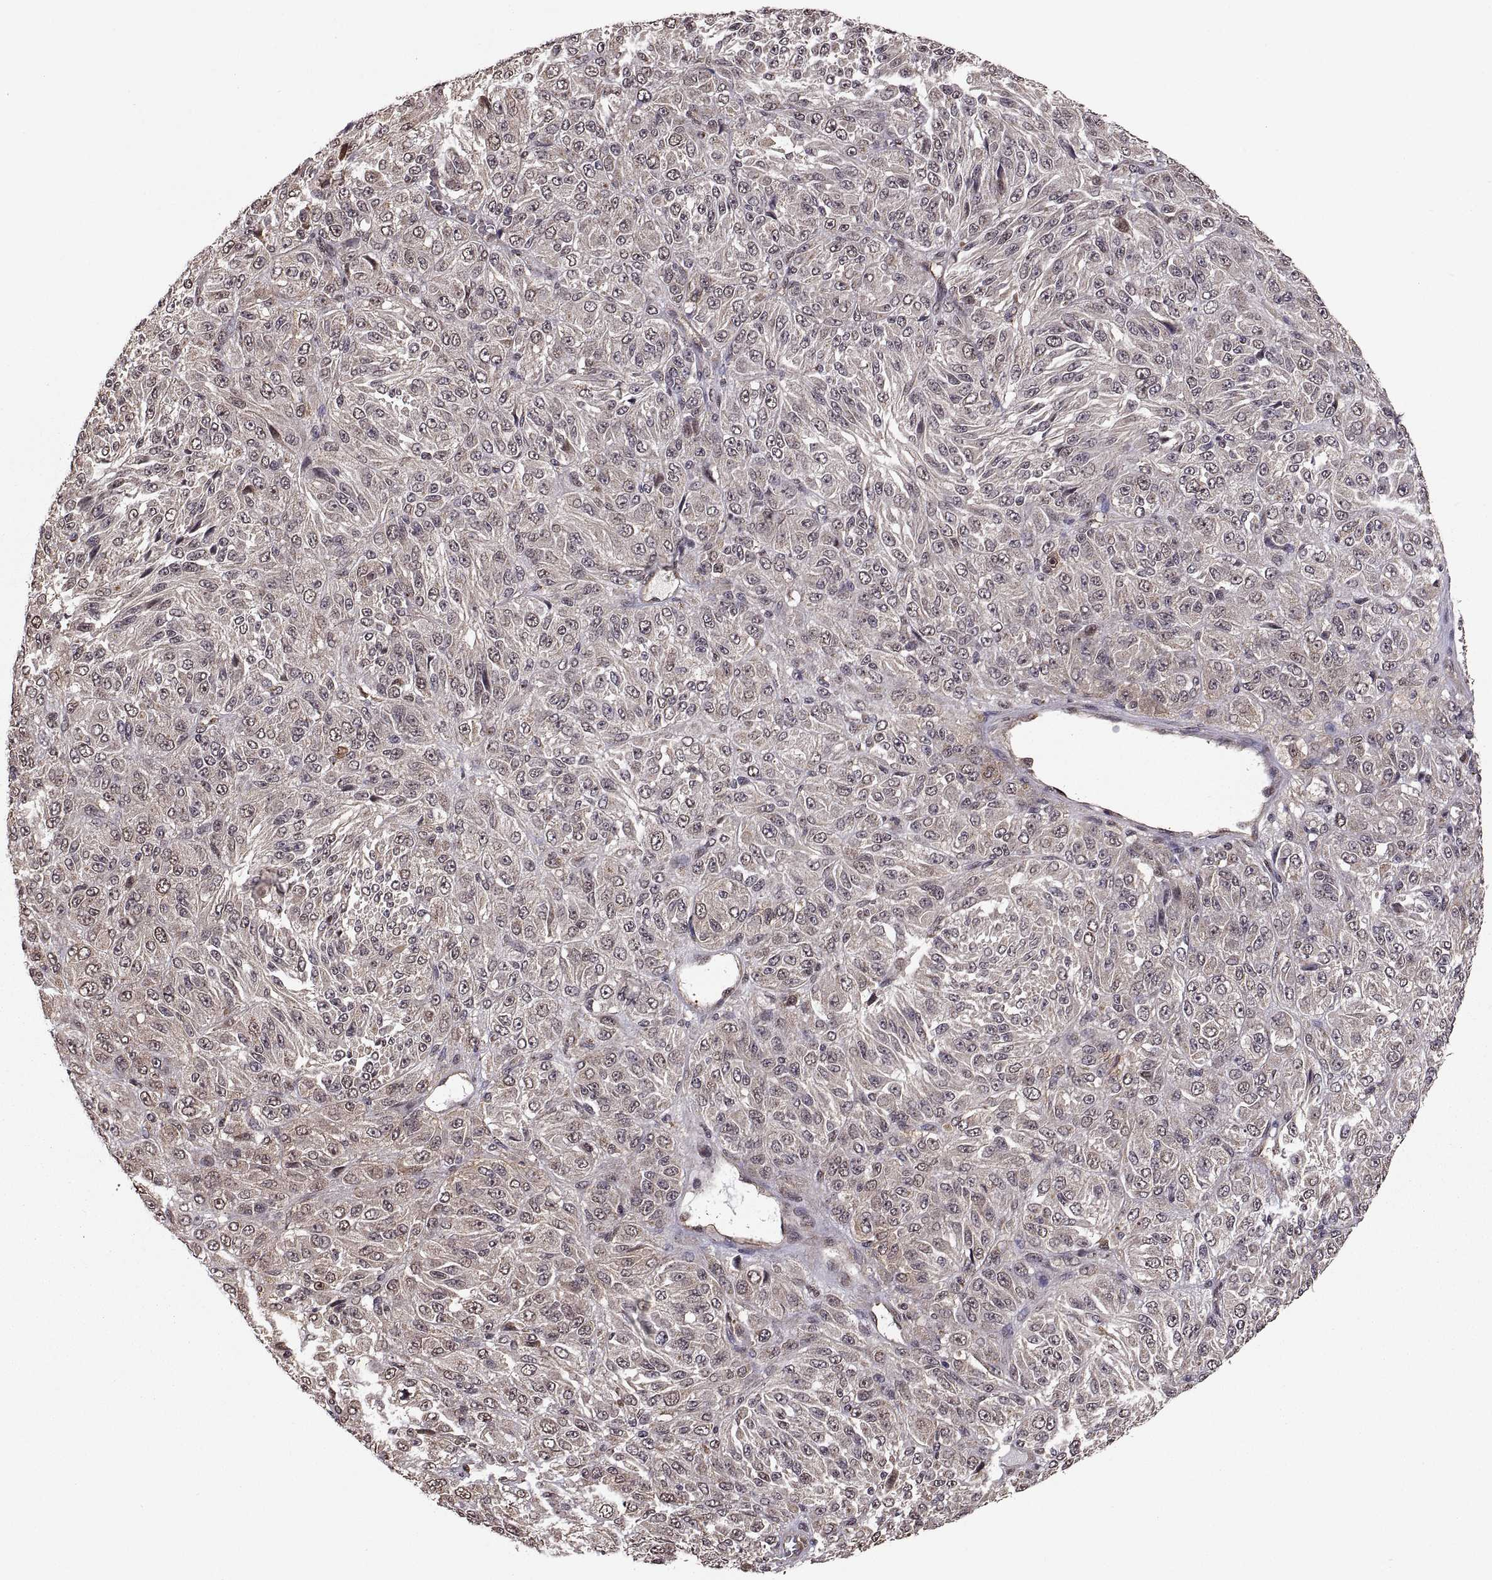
{"staining": {"intensity": "weak", "quantity": "25%-75%", "location": "cytoplasmic/membranous"}, "tissue": "melanoma", "cell_type": "Tumor cells", "image_type": "cancer", "snomed": [{"axis": "morphology", "description": "Malignant melanoma, Metastatic site"}, {"axis": "topography", "description": "Brain"}], "caption": "IHC of malignant melanoma (metastatic site) reveals low levels of weak cytoplasmic/membranous staining in about 25%-75% of tumor cells. Nuclei are stained in blue.", "gene": "ARRB1", "patient": {"sex": "female", "age": 56}}